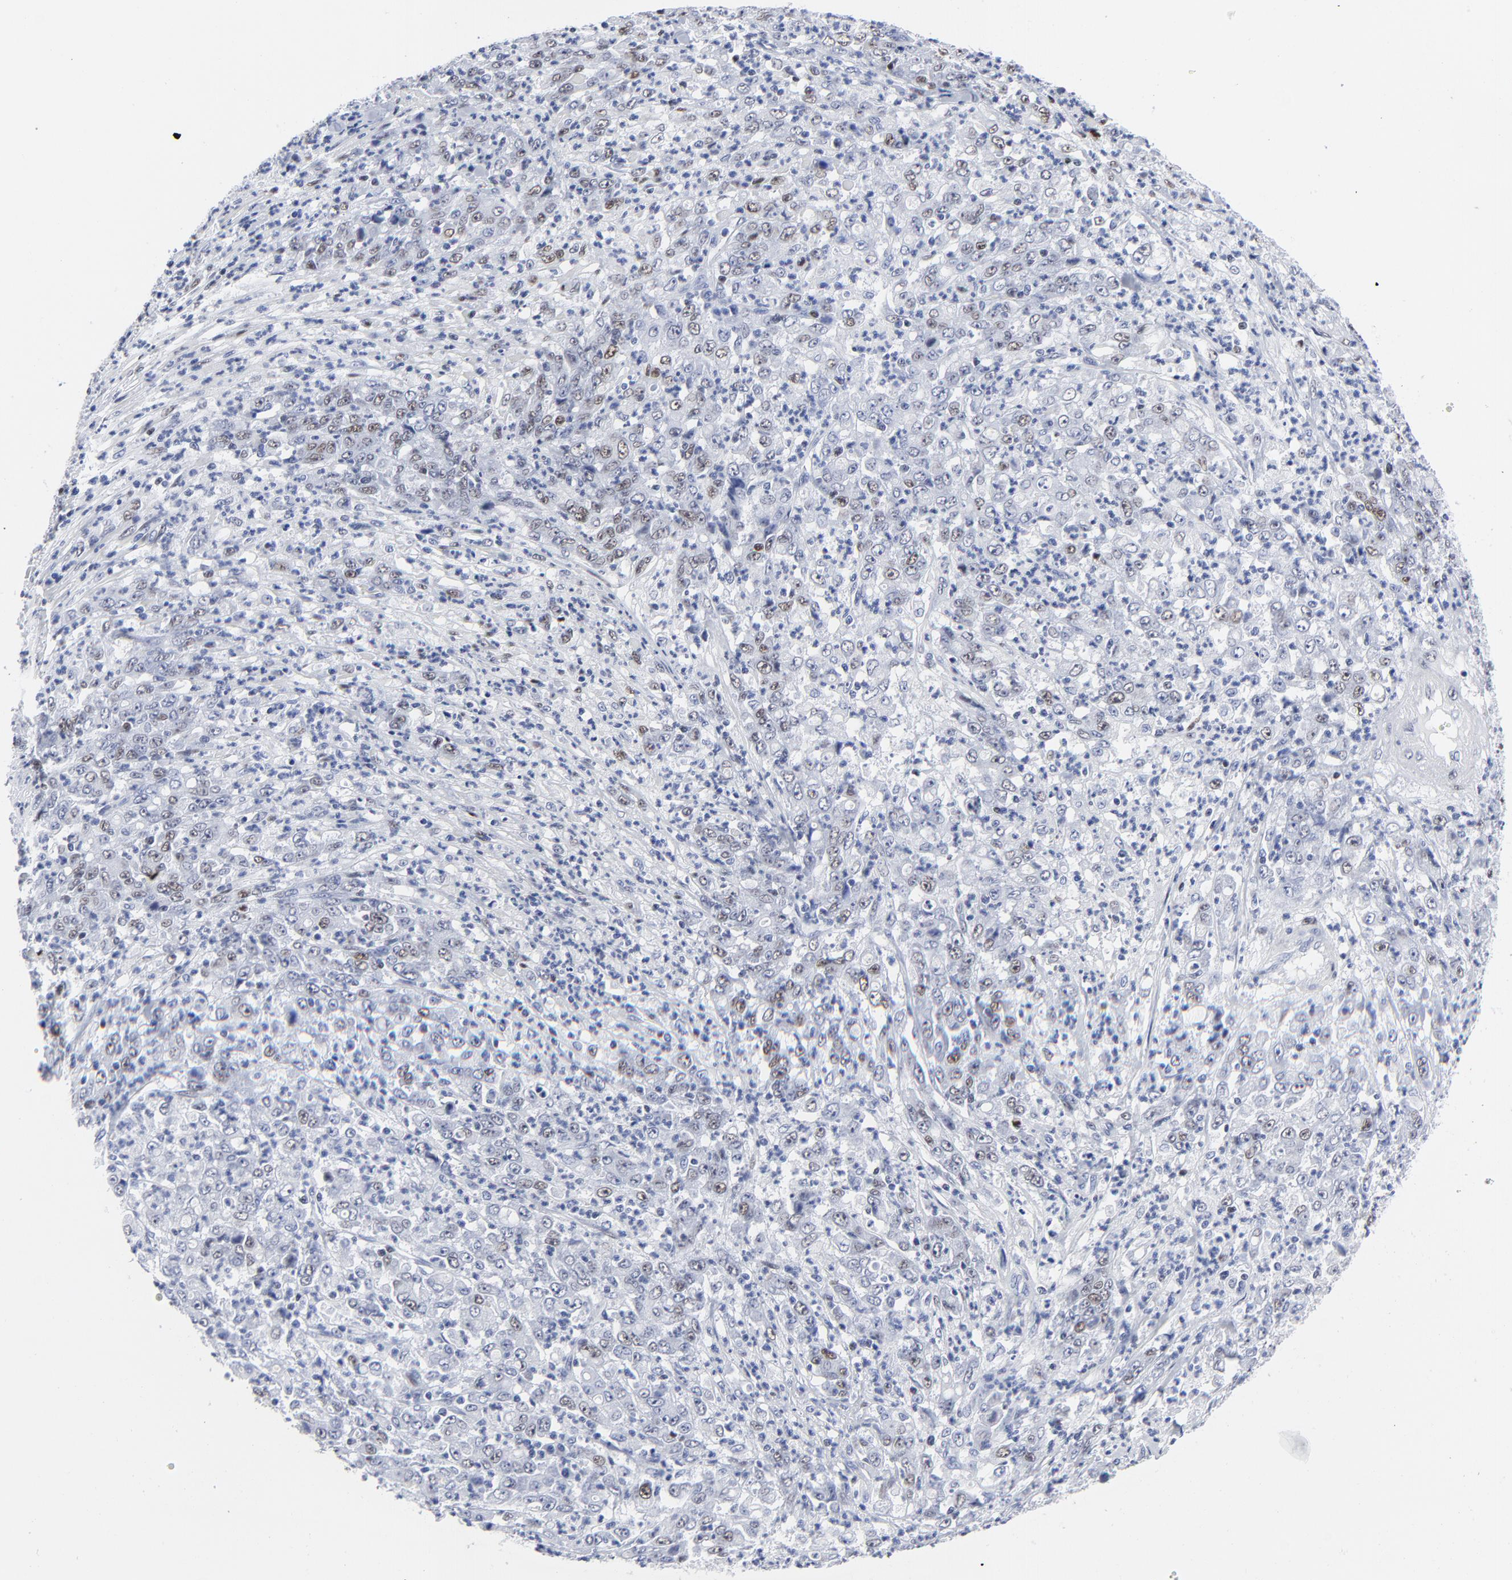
{"staining": {"intensity": "weak", "quantity": "25%-75%", "location": "nuclear"}, "tissue": "stomach cancer", "cell_type": "Tumor cells", "image_type": "cancer", "snomed": [{"axis": "morphology", "description": "Adenocarcinoma, NOS"}, {"axis": "topography", "description": "Stomach, lower"}], "caption": "Brown immunohistochemical staining in human stomach cancer (adenocarcinoma) exhibits weak nuclear staining in about 25%-75% of tumor cells. The staining was performed using DAB, with brown indicating positive protein expression. Nuclei are stained blue with hematoxylin.", "gene": "JUN", "patient": {"sex": "female", "age": 71}}